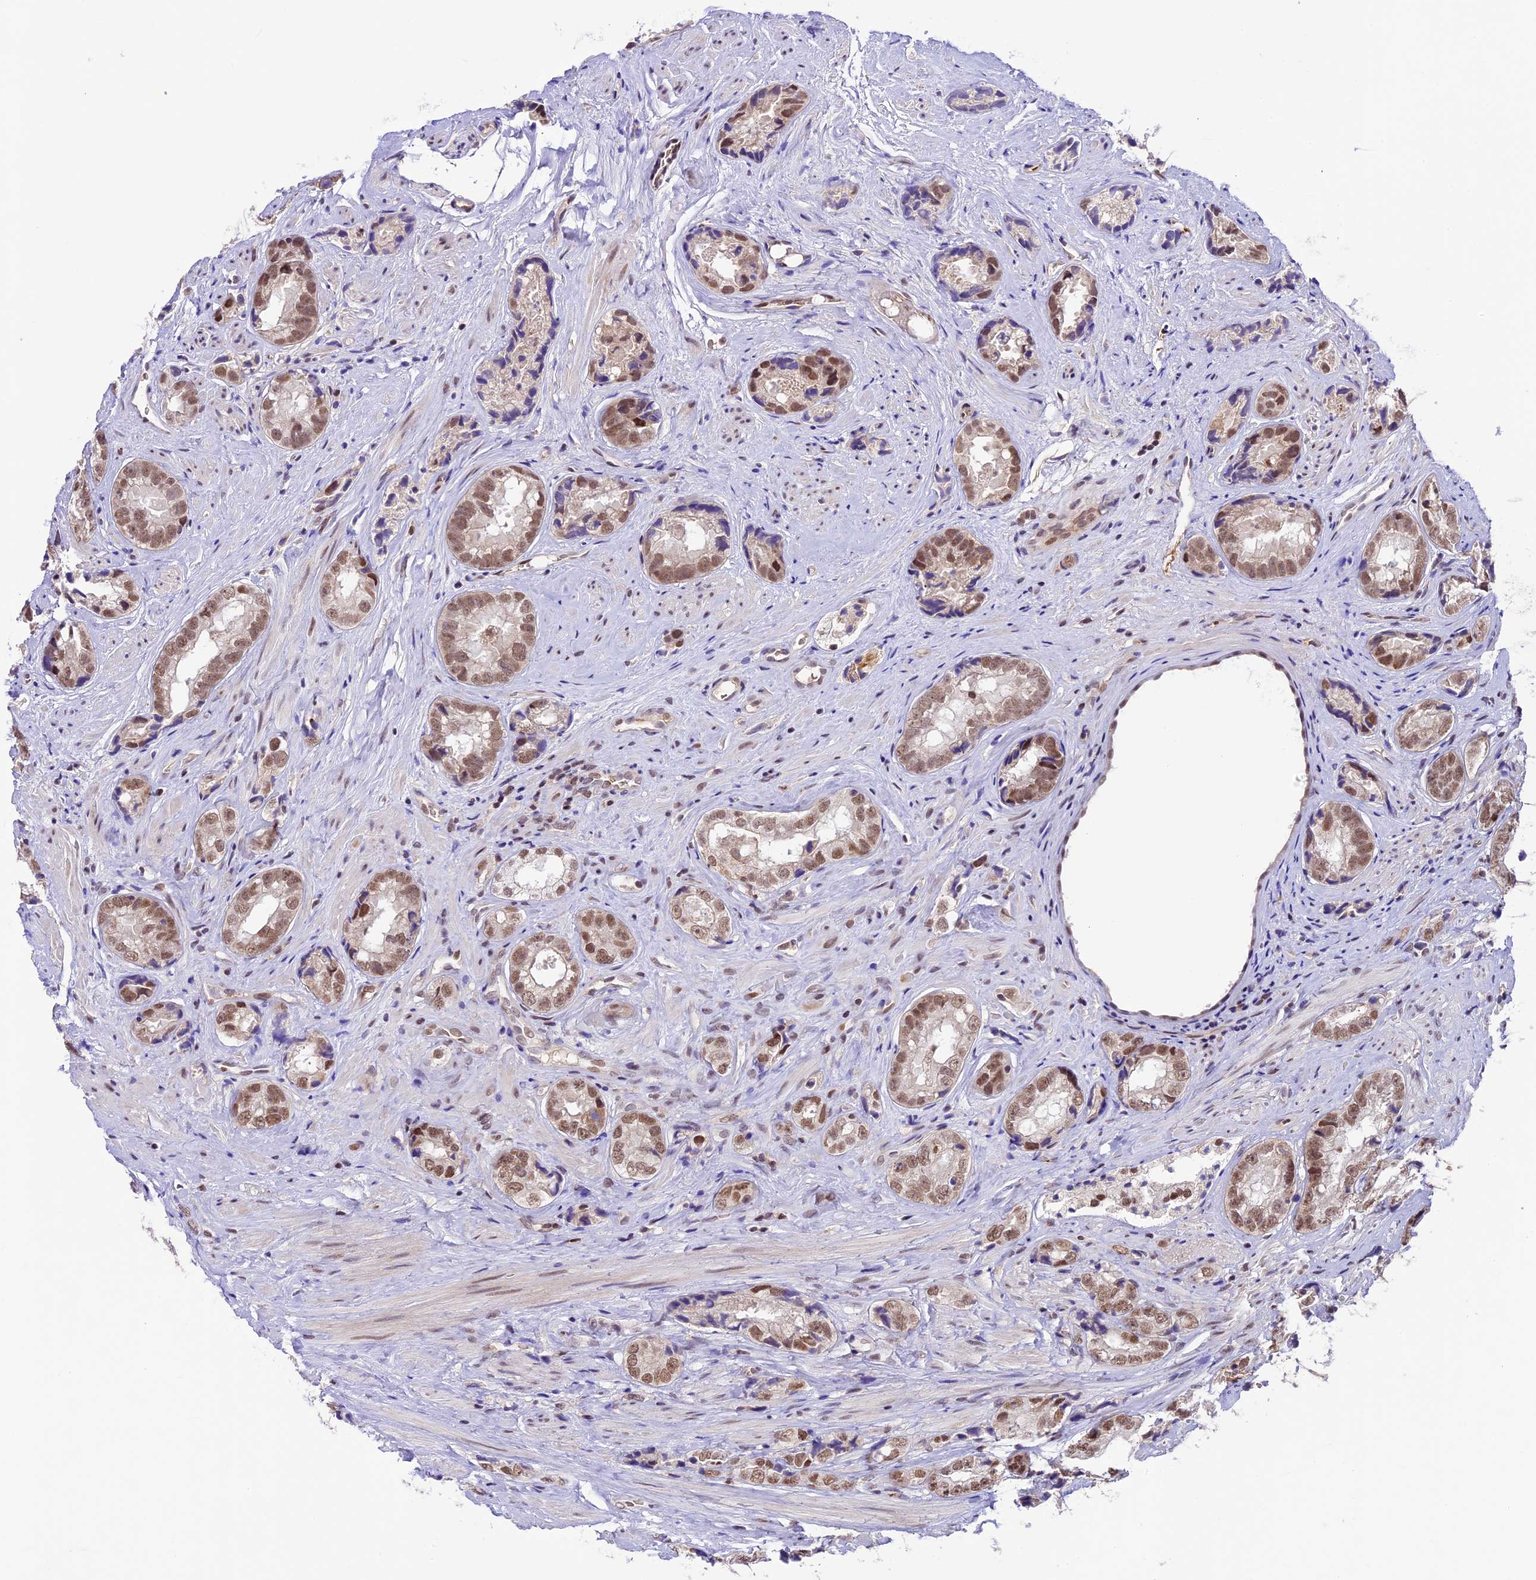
{"staining": {"intensity": "moderate", "quantity": ">75%", "location": "nuclear"}, "tissue": "prostate cancer", "cell_type": "Tumor cells", "image_type": "cancer", "snomed": [{"axis": "morphology", "description": "Adenocarcinoma, High grade"}, {"axis": "topography", "description": "Prostate"}], "caption": "Protein expression analysis of human prostate cancer reveals moderate nuclear expression in about >75% of tumor cells. The staining is performed using DAB (3,3'-diaminobenzidine) brown chromogen to label protein expression. The nuclei are counter-stained blue using hematoxylin.", "gene": "SHKBP1", "patient": {"sex": "male", "age": 61}}